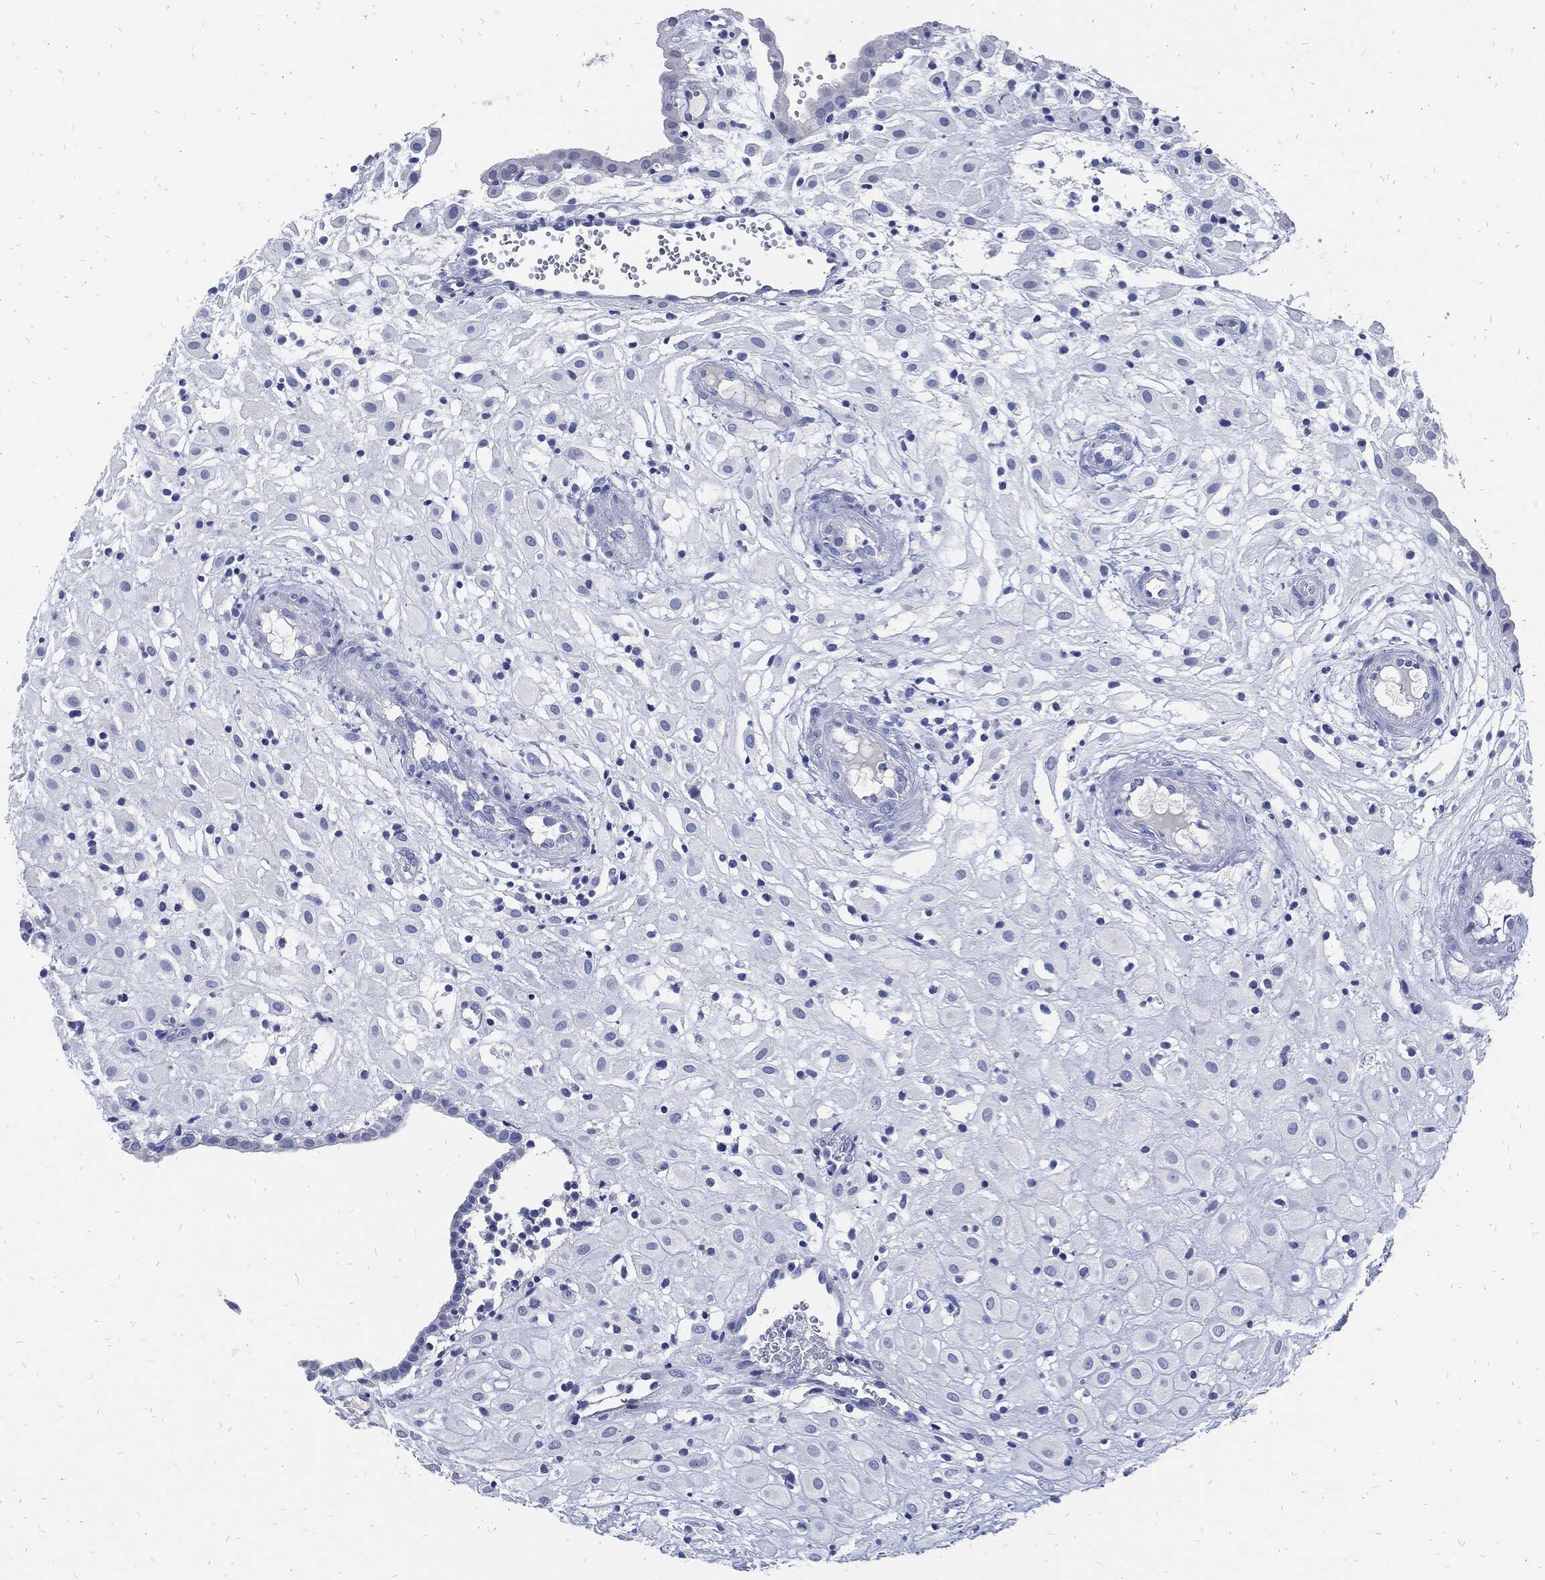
{"staining": {"intensity": "negative", "quantity": "none", "location": "none"}, "tissue": "placenta", "cell_type": "Decidual cells", "image_type": "normal", "snomed": [{"axis": "morphology", "description": "Normal tissue, NOS"}, {"axis": "topography", "description": "Placenta"}], "caption": "High power microscopy photomicrograph of an immunohistochemistry (IHC) micrograph of unremarkable placenta, revealing no significant expression in decidual cells.", "gene": "FABP4", "patient": {"sex": "female", "age": 24}}